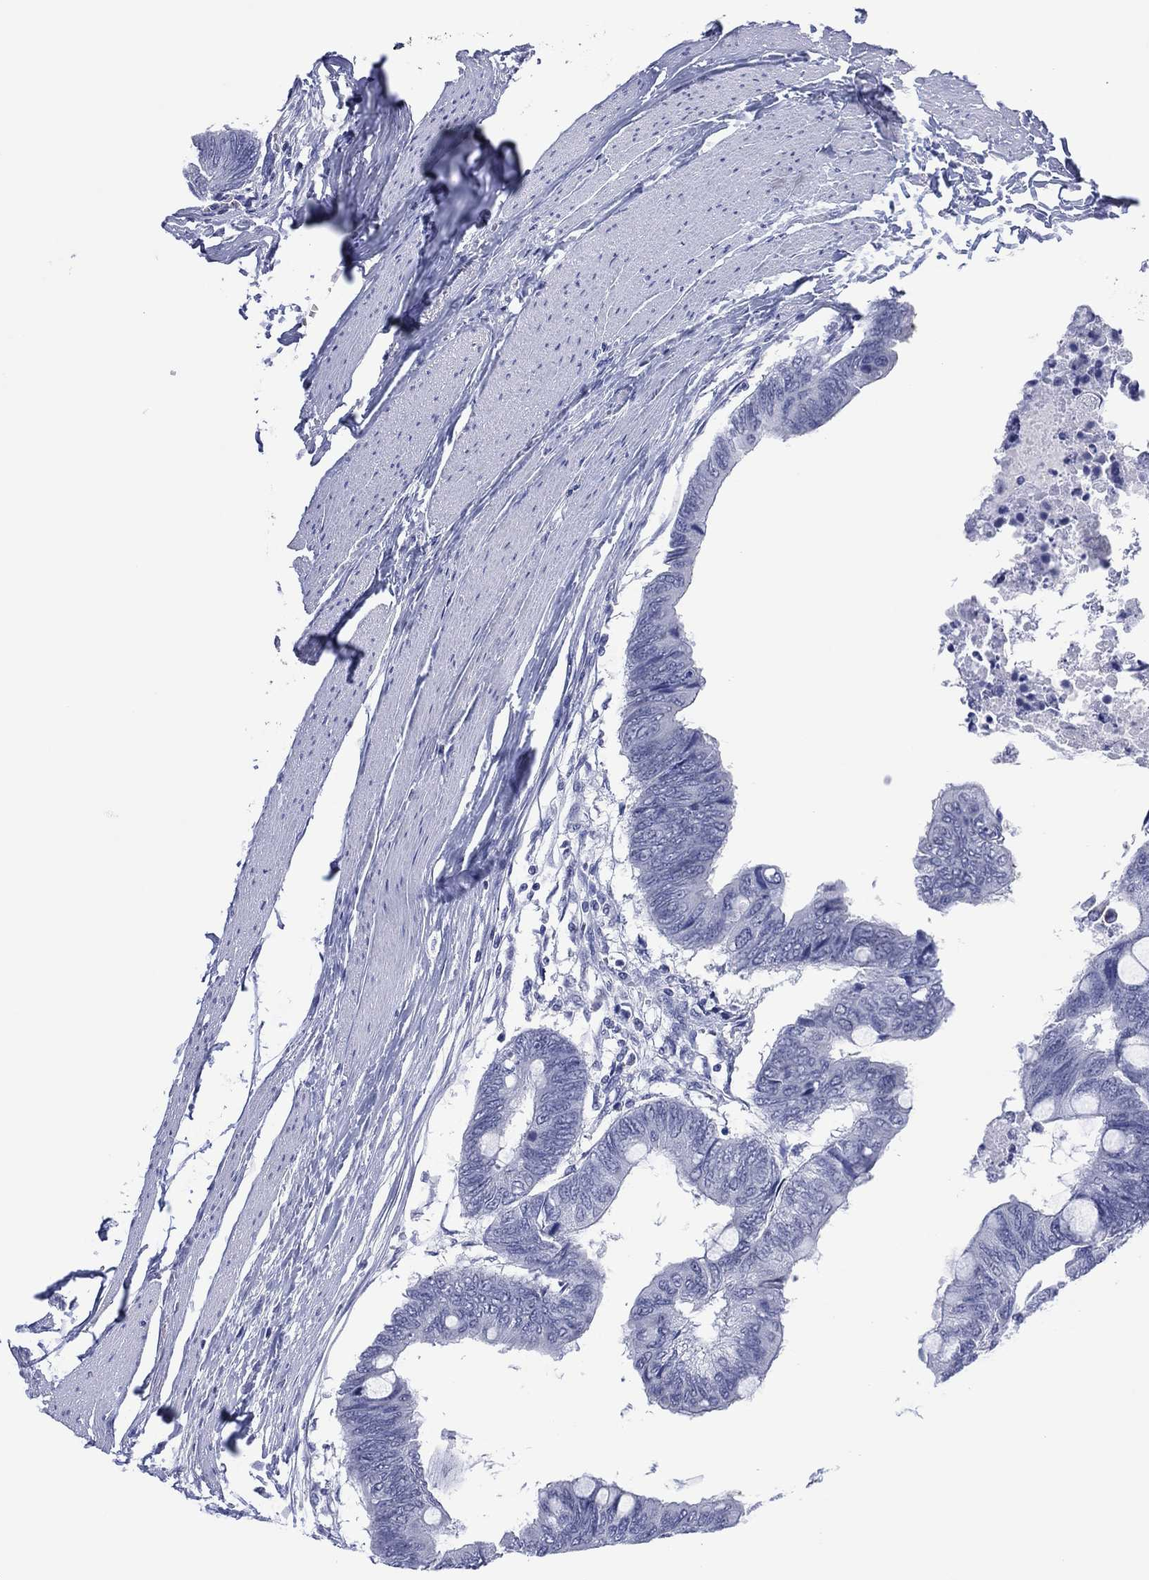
{"staining": {"intensity": "negative", "quantity": "none", "location": "none"}, "tissue": "colorectal cancer", "cell_type": "Tumor cells", "image_type": "cancer", "snomed": [{"axis": "morphology", "description": "Normal tissue, NOS"}, {"axis": "morphology", "description": "Adenocarcinoma, NOS"}, {"axis": "topography", "description": "Rectum"}, {"axis": "topography", "description": "Peripheral nerve tissue"}], "caption": "IHC of human colorectal adenocarcinoma displays no positivity in tumor cells.", "gene": "UTF1", "patient": {"sex": "male", "age": 92}}